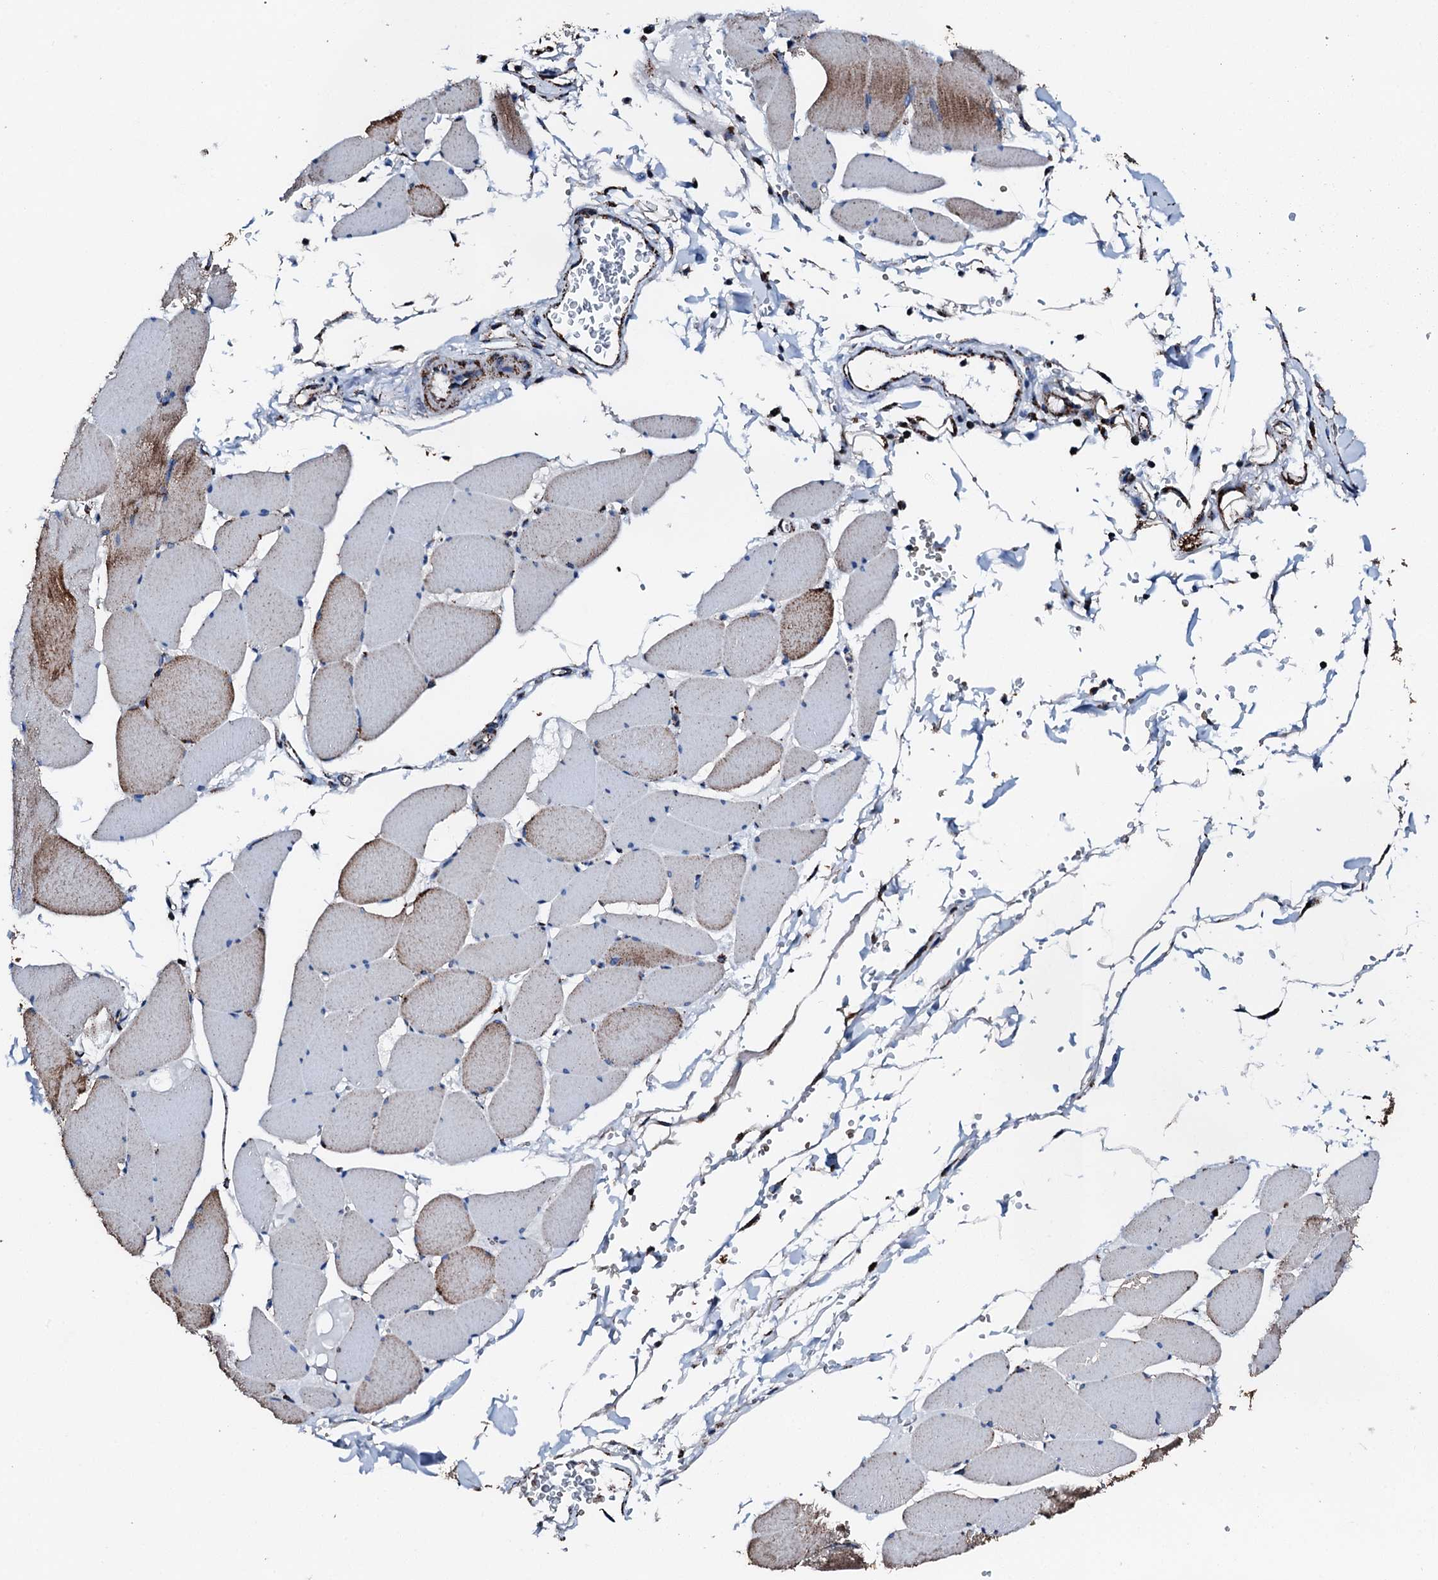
{"staining": {"intensity": "strong", "quantity": "25%-75%", "location": "cytoplasmic/membranous"}, "tissue": "skeletal muscle", "cell_type": "Myocytes", "image_type": "normal", "snomed": [{"axis": "morphology", "description": "Normal tissue, NOS"}, {"axis": "topography", "description": "Skeletal muscle"}, {"axis": "topography", "description": "Head-Neck"}], "caption": "This photomicrograph displays immunohistochemistry (IHC) staining of normal skeletal muscle, with high strong cytoplasmic/membranous staining in approximately 25%-75% of myocytes.", "gene": "HADH", "patient": {"sex": "male", "age": 66}}